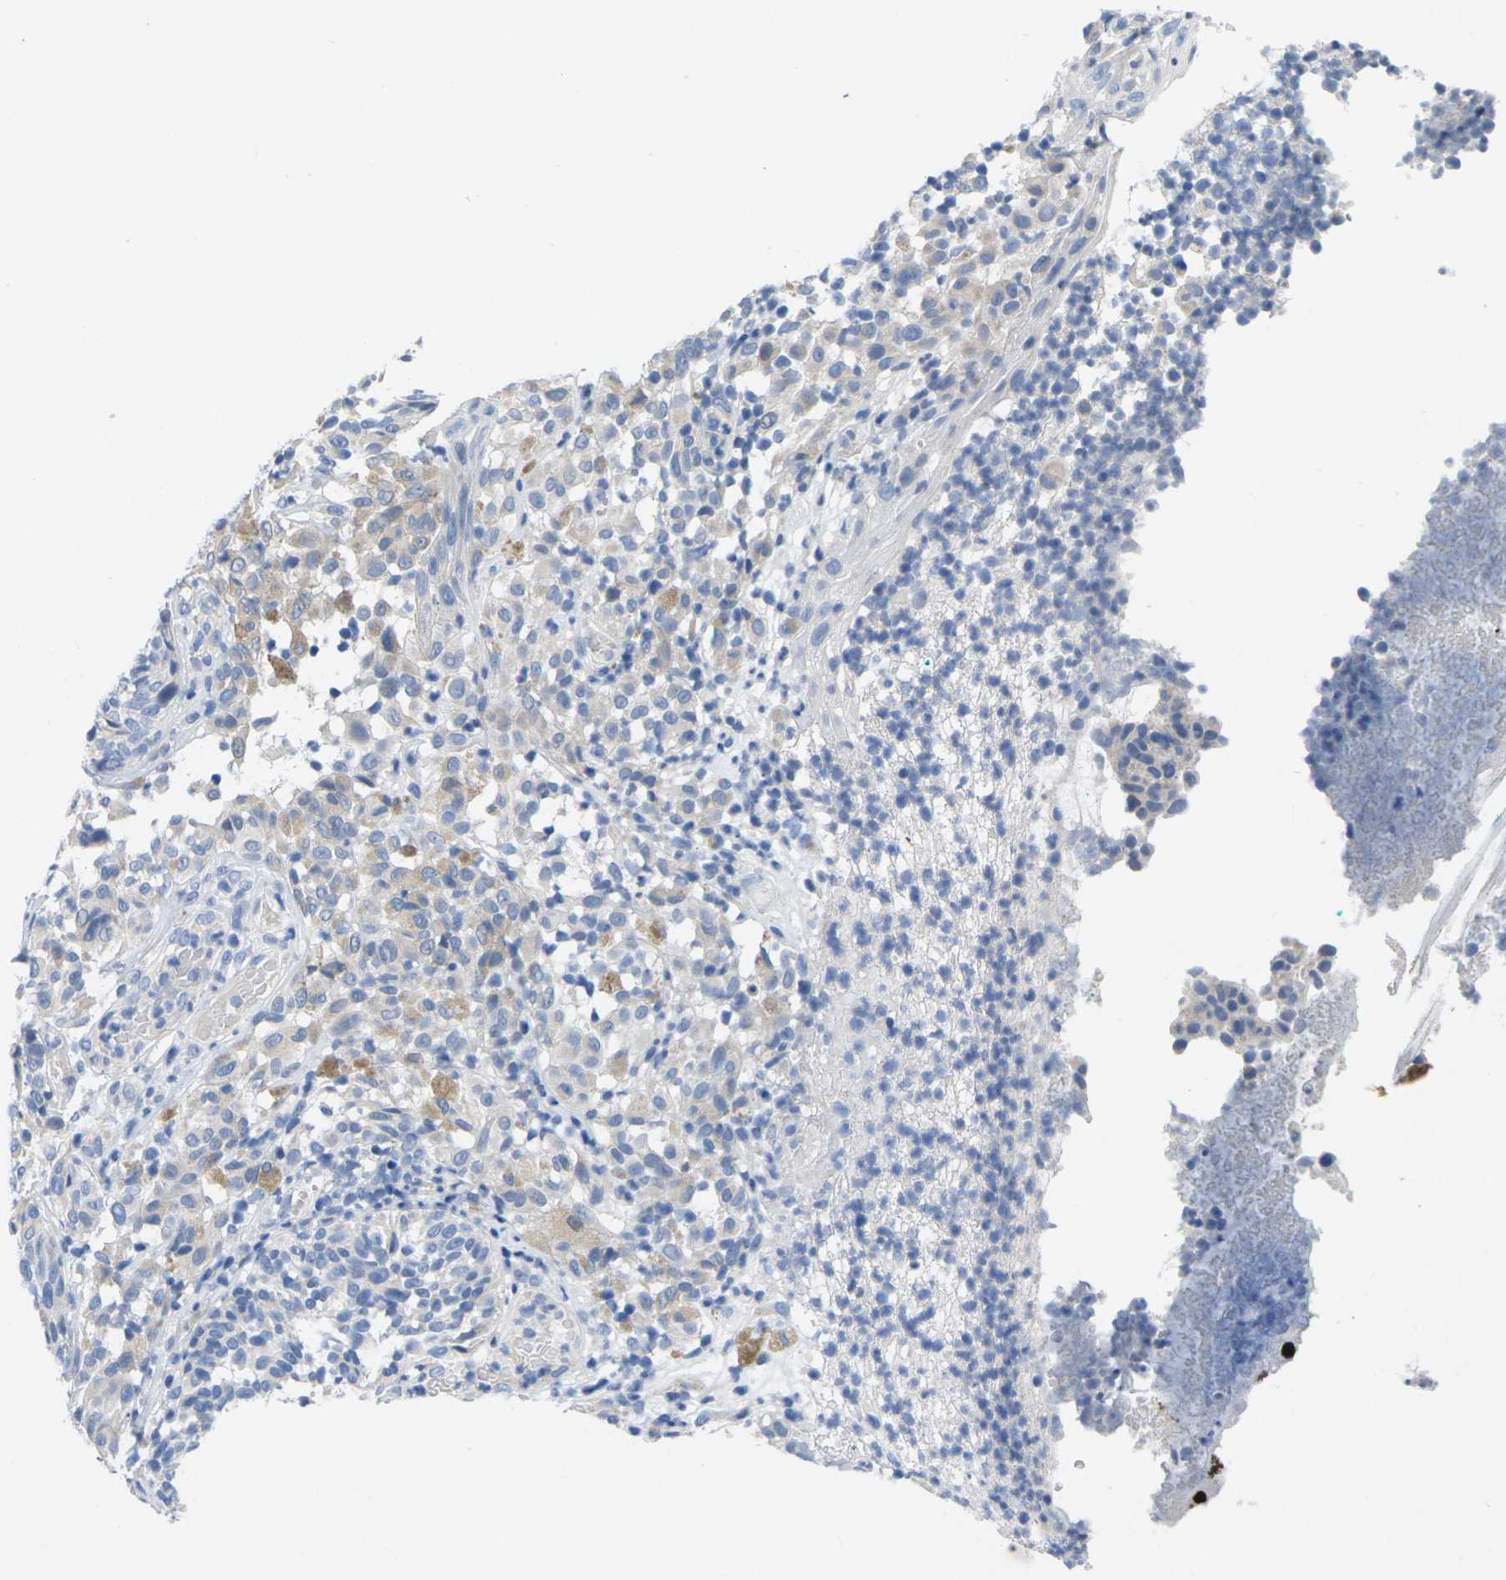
{"staining": {"intensity": "weak", "quantity": "25%-75%", "location": "cytoplasmic/membranous"}, "tissue": "melanoma", "cell_type": "Tumor cells", "image_type": "cancer", "snomed": [{"axis": "morphology", "description": "Malignant melanoma, NOS"}, {"axis": "topography", "description": "Skin"}], "caption": "IHC staining of malignant melanoma, which demonstrates low levels of weak cytoplasmic/membranous expression in approximately 25%-75% of tumor cells indicating weak cytoplasmic/membranous protein expression. The staining was performed using DAB (brown) for protein detection and nuclei were counterstained in hematoxylin (blue).", "gene": "TNNI3", "patient": {"sex": "female", "age": 46}}